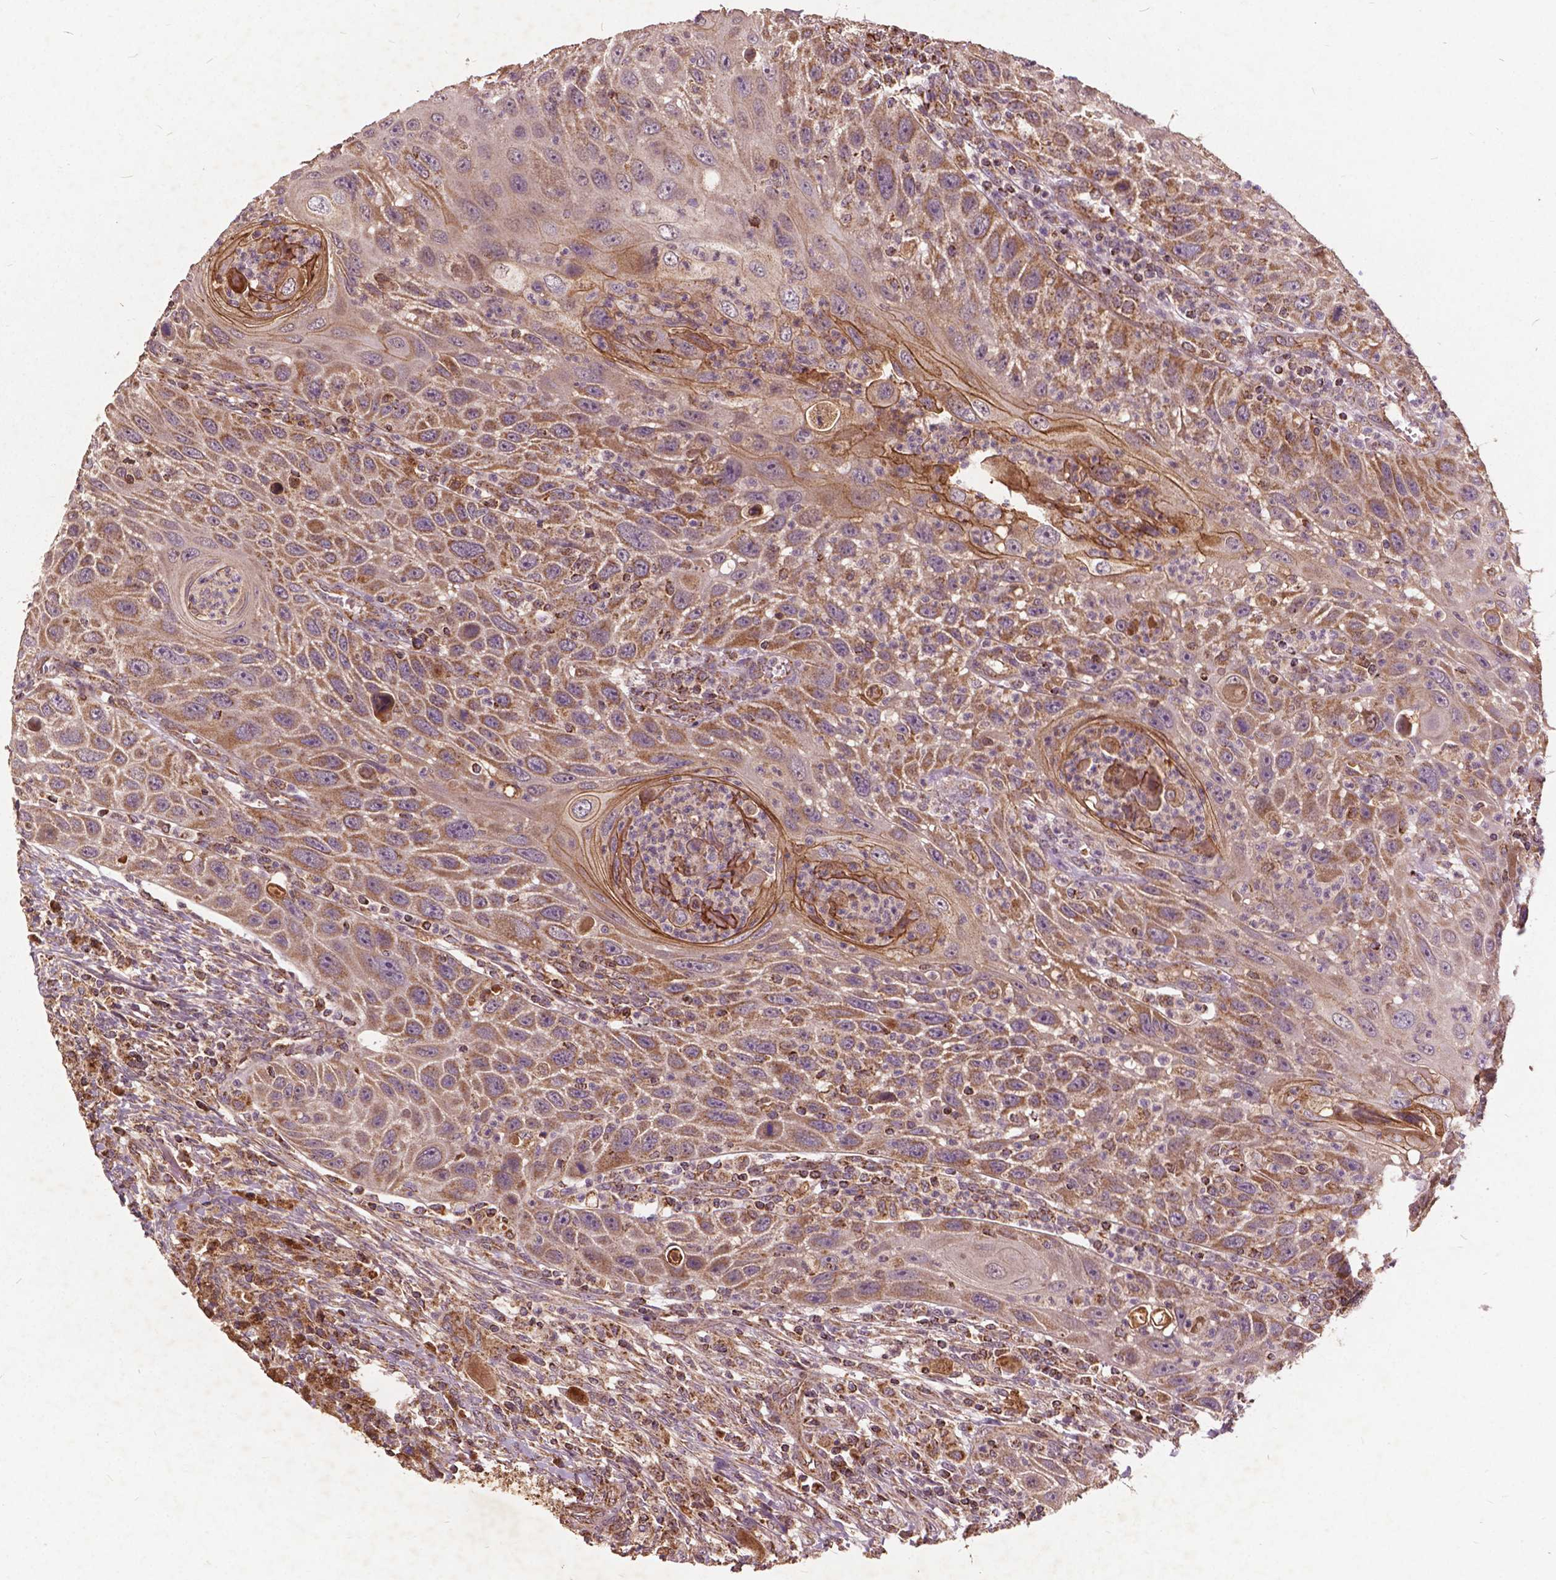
{"staining": {"intensity": "moderate", "quantity": ">75%", "location": "cytoplasmic/membranous"}, "tissue": "head and neck cancer", "cell_type": "Tumor cells", "image_type": "cancer", "snomed": [{"axis": "morphology", "description": "Squamous cell carcinoma, NOS"}, {"axis": "topography", "description": "Head-Neck"}], "caption": "IHC micrograph of human head and neck squamous cell carcinoma stained for a protein (brown), which reveals medium levels of moderate cytoplasmic/membranous positivity in approximately >75% of tumor cells.", "gene": "UBXN2A", "patient": {"sex": "male", "age": 69}}